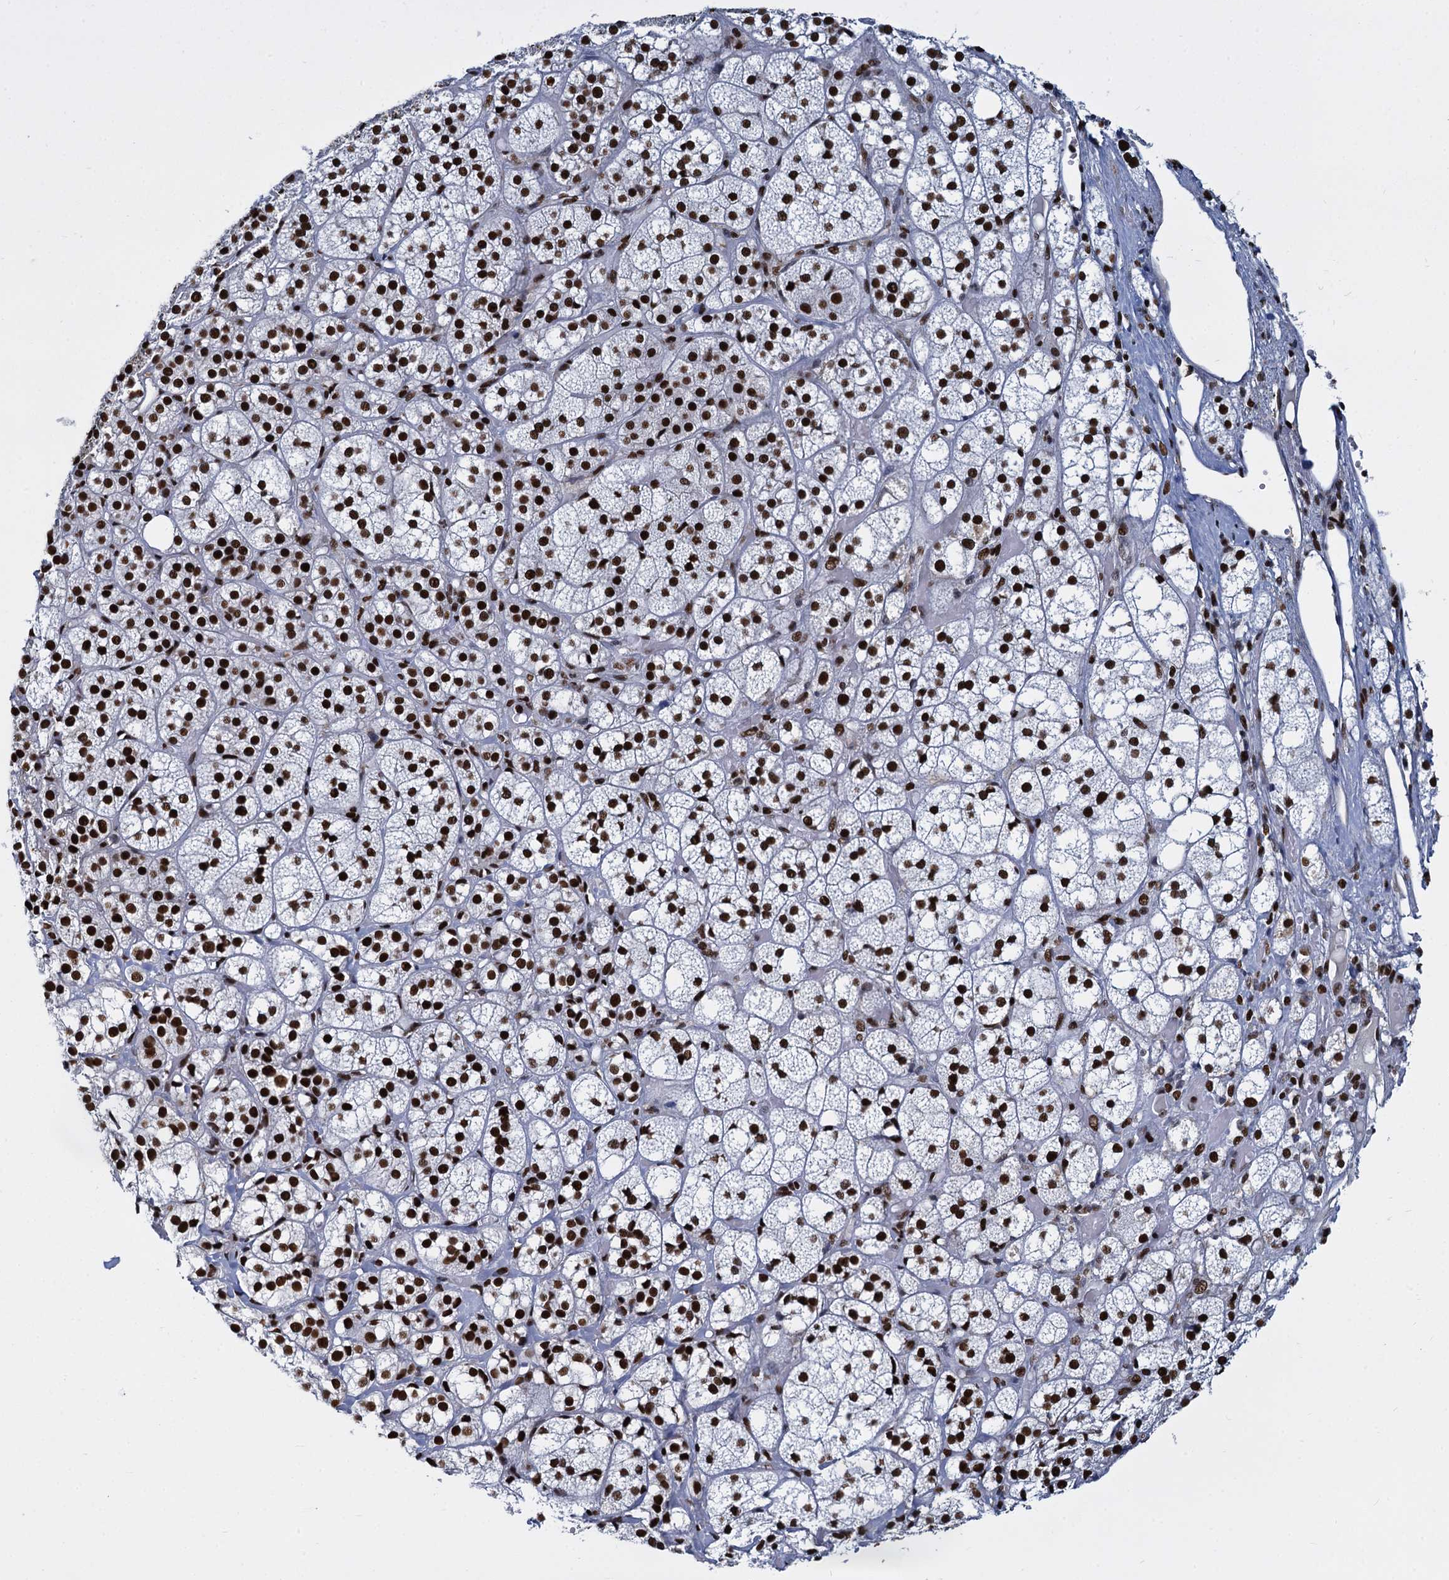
{"staining": {"intensity": "strong", "quantity": ">75%", "location": "nuclear"}, "tissue": "adrenal gland", "cell_type": "Glandular cells", "image_type": "normal", "snomed": [{"axis": "morphology", "description": "Normal tissue, NOS"}, {"axis": "topography", "description": "Adrenal gland"}], "caption": "About >75% of glandular cells in normal adrenal gland demonstrate strong nuclear protein positivity as visualized by brown immunohistochemical staining.", "gene": "DCPS", "patient": {"sex": "female", "age": 61}}